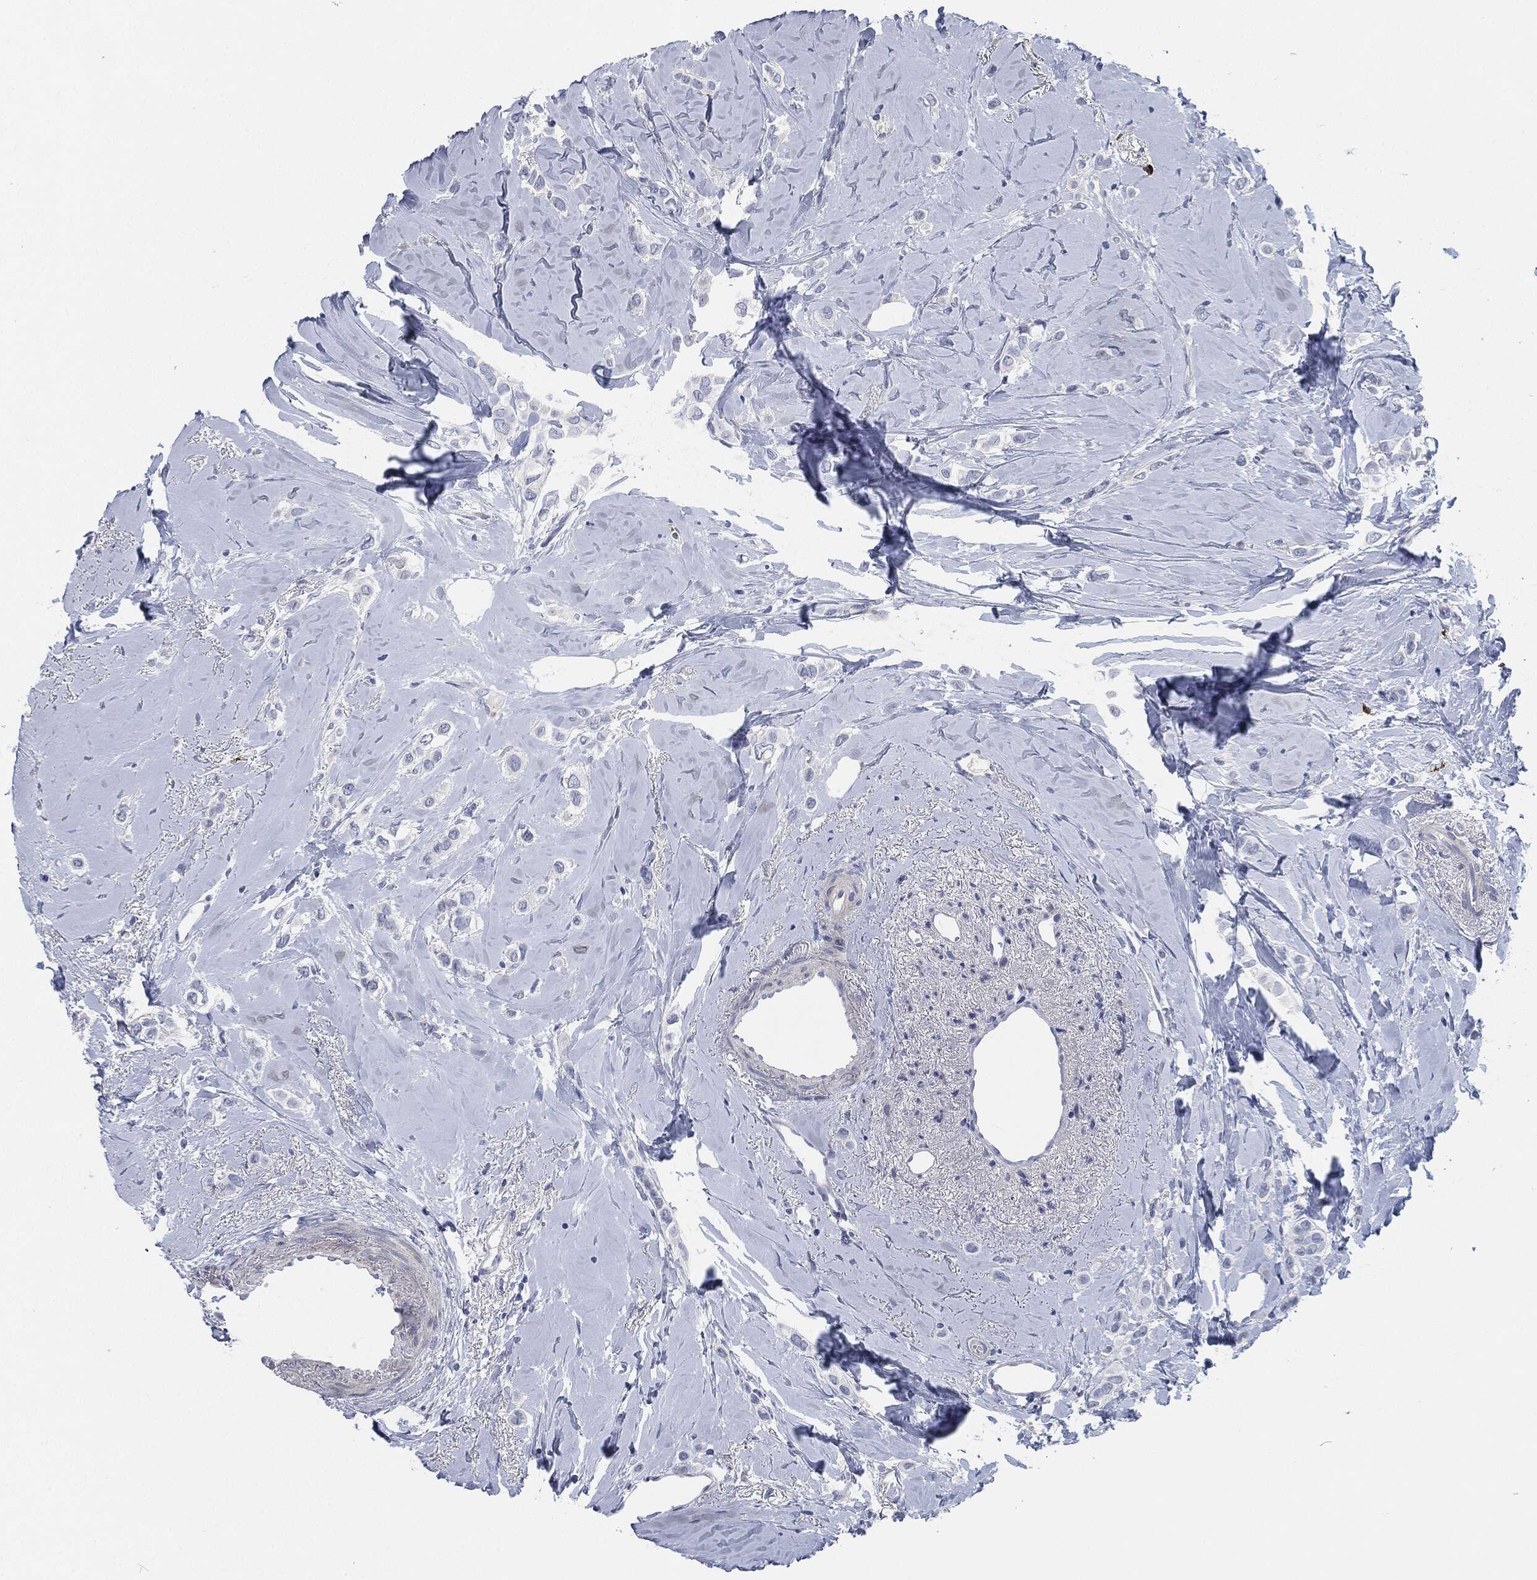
{"staining": {"intensity": "negative", "quantity": "none", "location": "none"}, "tissue": "breast cancer", "cell_type": "Tumor cells", "image_type": "cancer", "snomed": [{"axis": "morphology", "description": "Lobular carcinoma"}, {"axis": "topography", "description": "Breast"}], "caption": "Tumor cells are negative for brown protein staining in breast cancer (lobular carcinoma). (DAB (3,3'-diaminobenzidine) IHC visualized using brightfield microscopy, high magnification).", "gene": "MPO", "patient": {"sex": "female", "age": 66}}